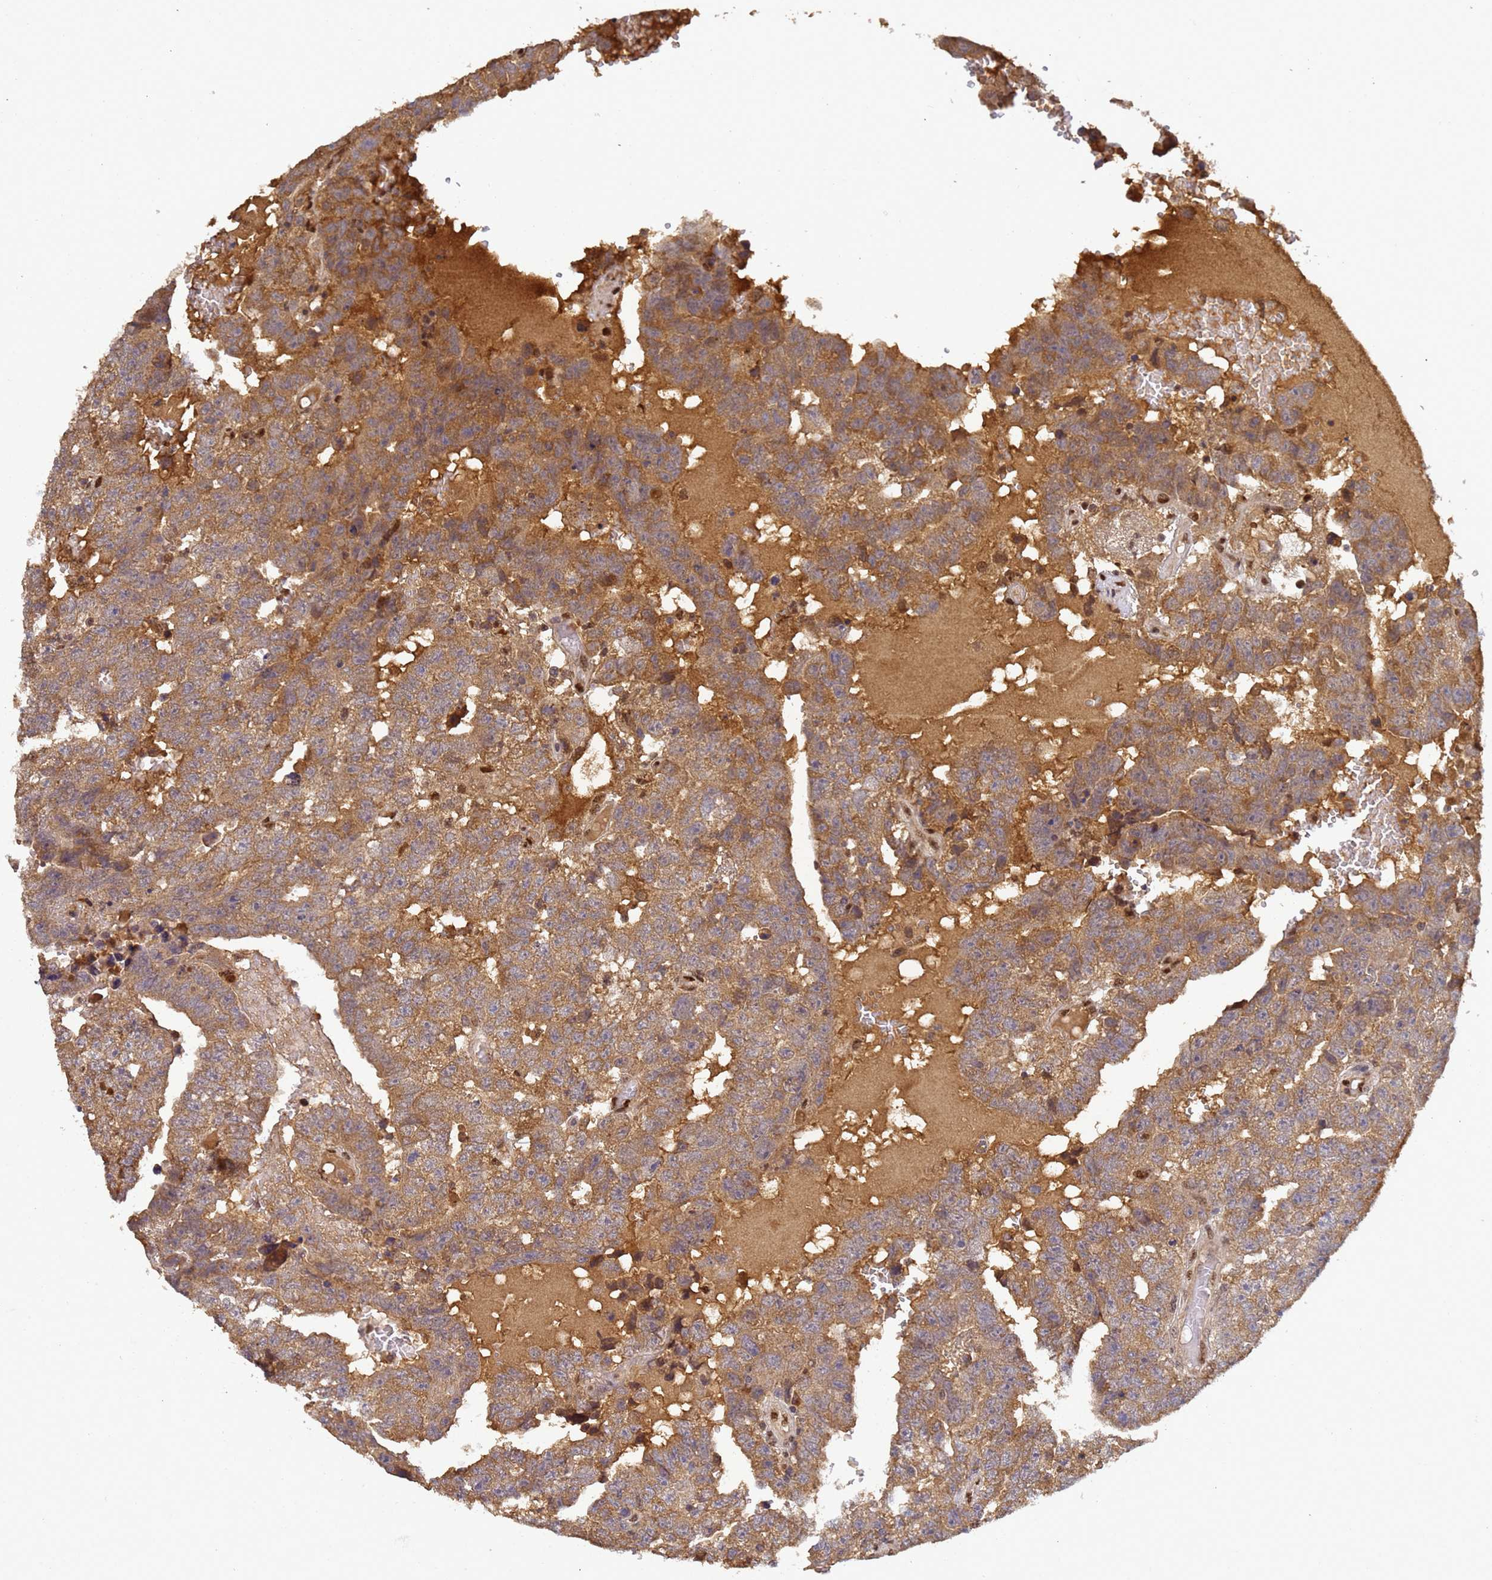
{"staining": {"intensity": "moderate", "quantity": ">75%", "location": "cytoplasmic/membranous"}, "tissue": "testis cancer", "cell_type": "Tumor cells", "image_type": "cancer", "snomed": [{"axis": "morphology", "description": "Carcinoma, Embryonal, NOS"}, {"axis": "topography", "description": "Testis"}], "caption": "This photomicrograph exhibits IHC staining of human testis cancer, with medium moderate cytoplasmic/membranous expression in approximately >75% of tumor cells.", "gene": "SECISBP2", "patient": {"sex": "male", "age": 25}}